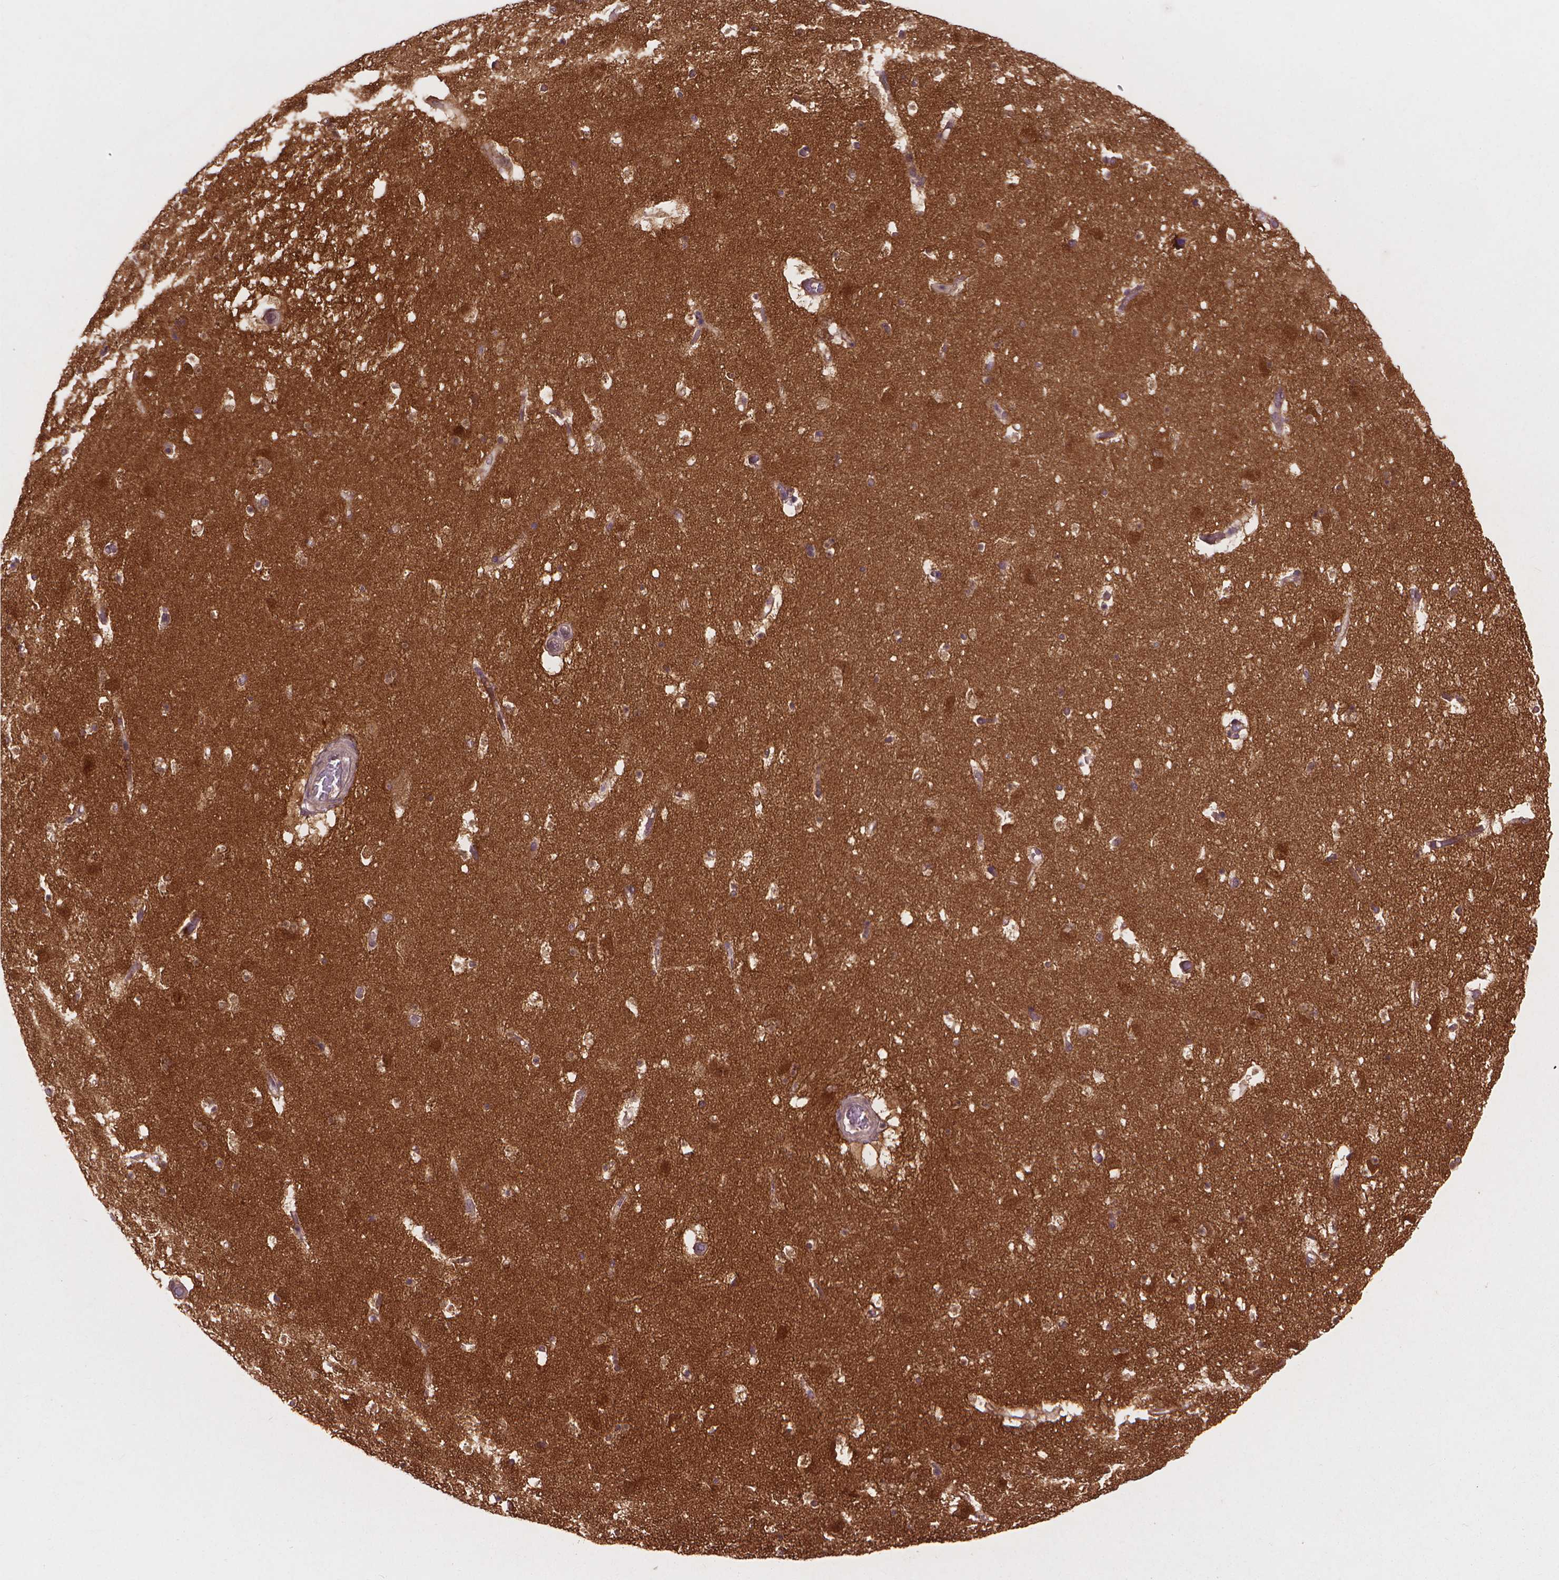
{"staining": {"intensity": "negative", "quantity": "none", "location": "none"}, "tissue": "caudate", "cell_type": "Glial cells", "image_type": "normal", "snomed": [{"axis": "morphology", "description": "Normal tissue, NOS"}, {"axis": "topography", "description": "Lateral ventricle wall"}], "caption": "Human caudate stained for a protein using IHC reveals no staining in glial cells.", "gene": "ENO2", "patient": {"sex": "female", "age": 42}}